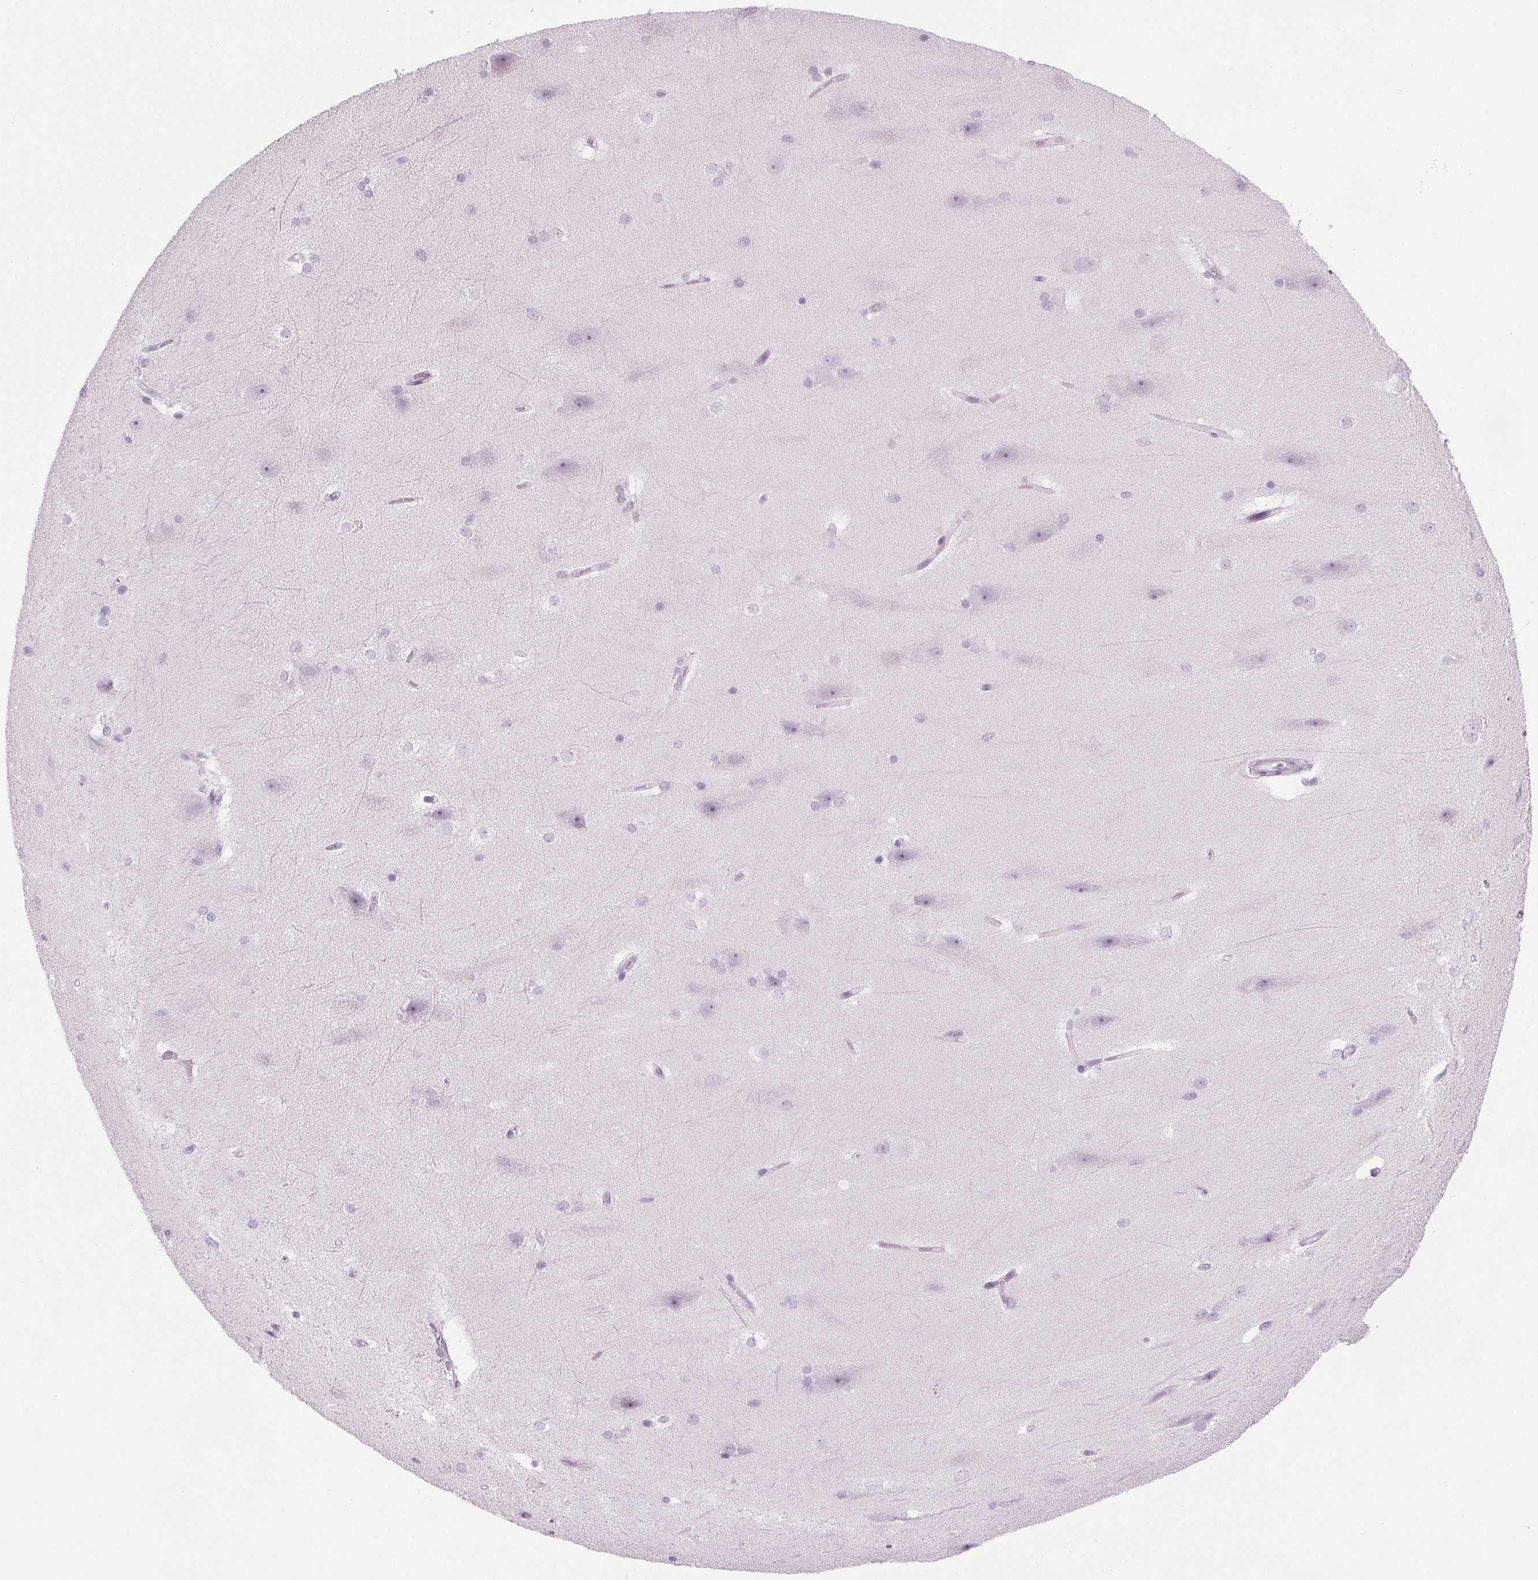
{"staining": {"intensity": "negative", "quantity": "none", "location": "none"}, "tissue": "hippocampus", "cell_type": "Glial cells", "image_type": "normal", "snomed": [{"axis": "morphology", "description": "Normal tissue, NOS"}, {"axis": "topography", "description": "Cerebral cortex"}, {"axis": "topography", "description": "Hippocampus"}], "caption": "The immunohistochemistry histopathology image has no significant staining in glial cells of hippocampus. The staining is performed using DAB brown chromogen with nuclei counter-stained in using hematoxylin.", "gene": "IGF2BP1", "patient": {"sex": "female", "age": 19}}